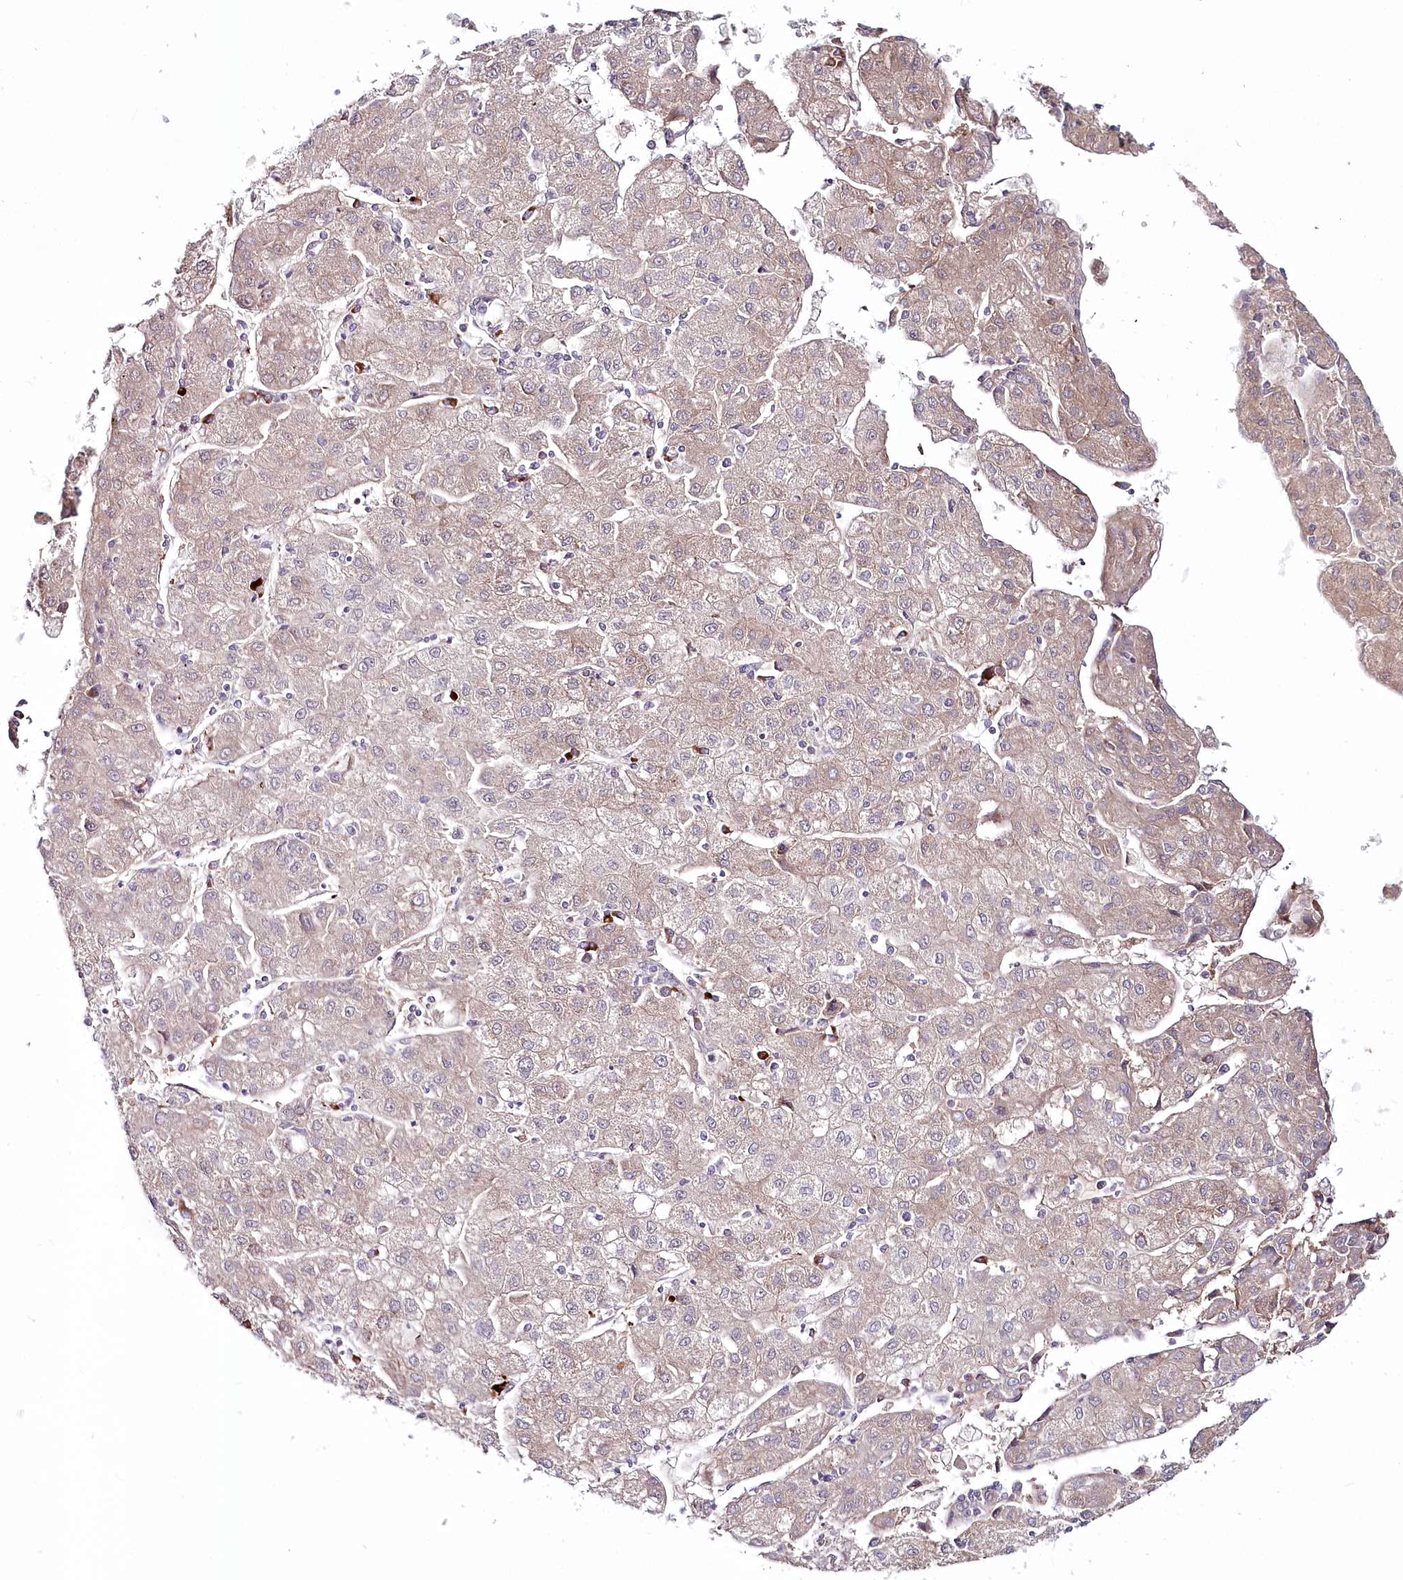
{"staining": {"intensity": "weak", "quantity": "25%-75%", "location": "cytoplasmic/membranous"}, "tissue": "liver cancer", "cell_type": "Tumor cells", "image_type": "cancer", "snomed": [{"axis": "morphology", "description": "Carcinoma, Hepatocellular, NOS"}, {"axis": "topography", "description": "Liver"}], "caption": "Liver hepatocellular carcinoma stained with a protein marker shows weak staining in tumor cells.", "gene": "POGLUT1", "patient": {"sex": "male", "age": 72}}